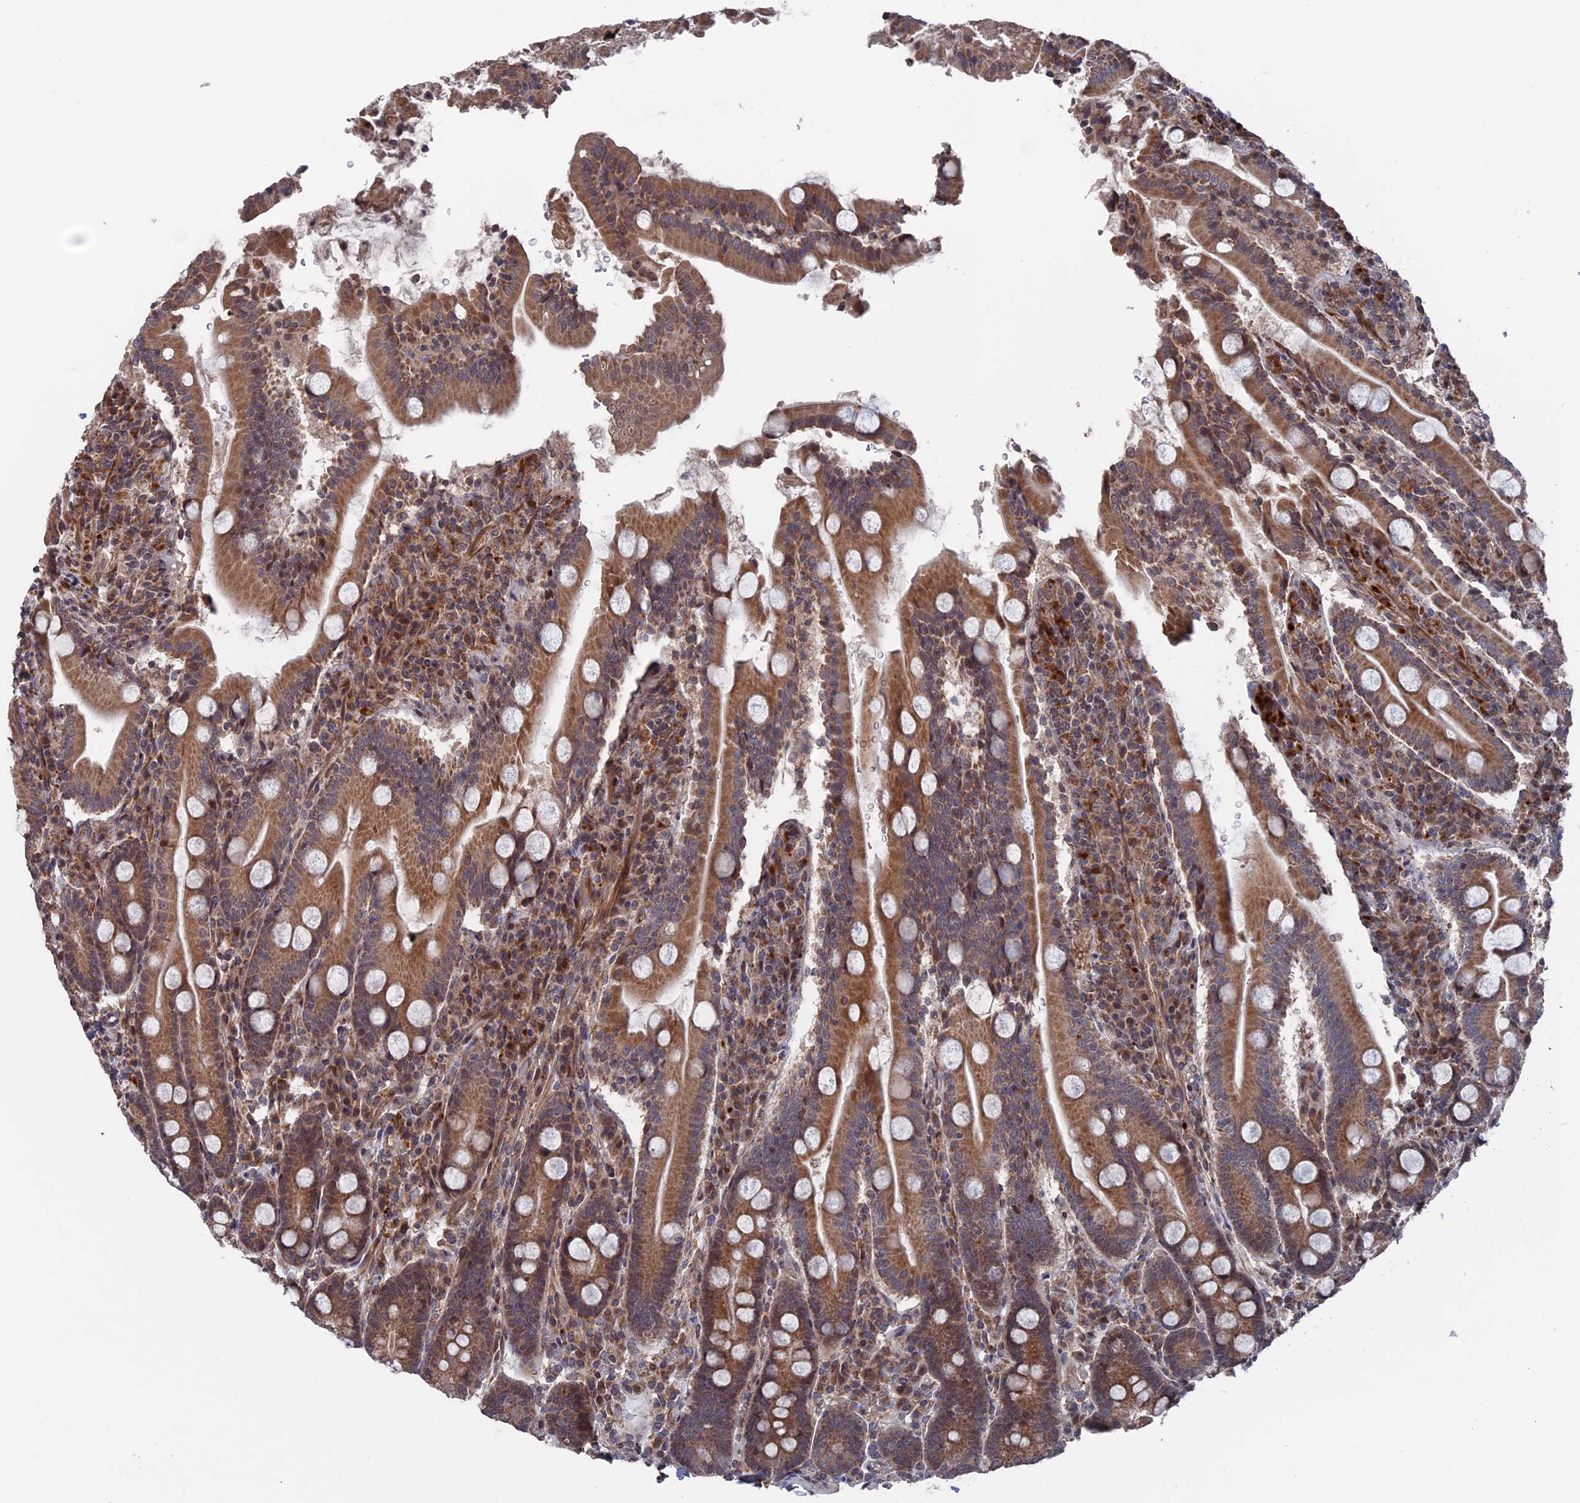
{"staining": {"intensity": "strong", "quantity": ">75%", "location": "cytoplasmic/membranous"}, "tissue": "duodenum", "cell_type": "Glandular cells", "image_type": "normal", "snomed": [{"axis": "morphology", "description": "Normal tissue, NOS"}, {"axis": "topography", "description": "Duodenum"}], "caption": "A photomicrograph of duodenum stained for a protein reveals strong cytoplasmic/membranous brown staining in glandular cells. (DAB IHC, brown staining for protein, blue staining for nuclei).", "gene": "PLA2G15", "patient": {"sex": "male", "age": 35}}